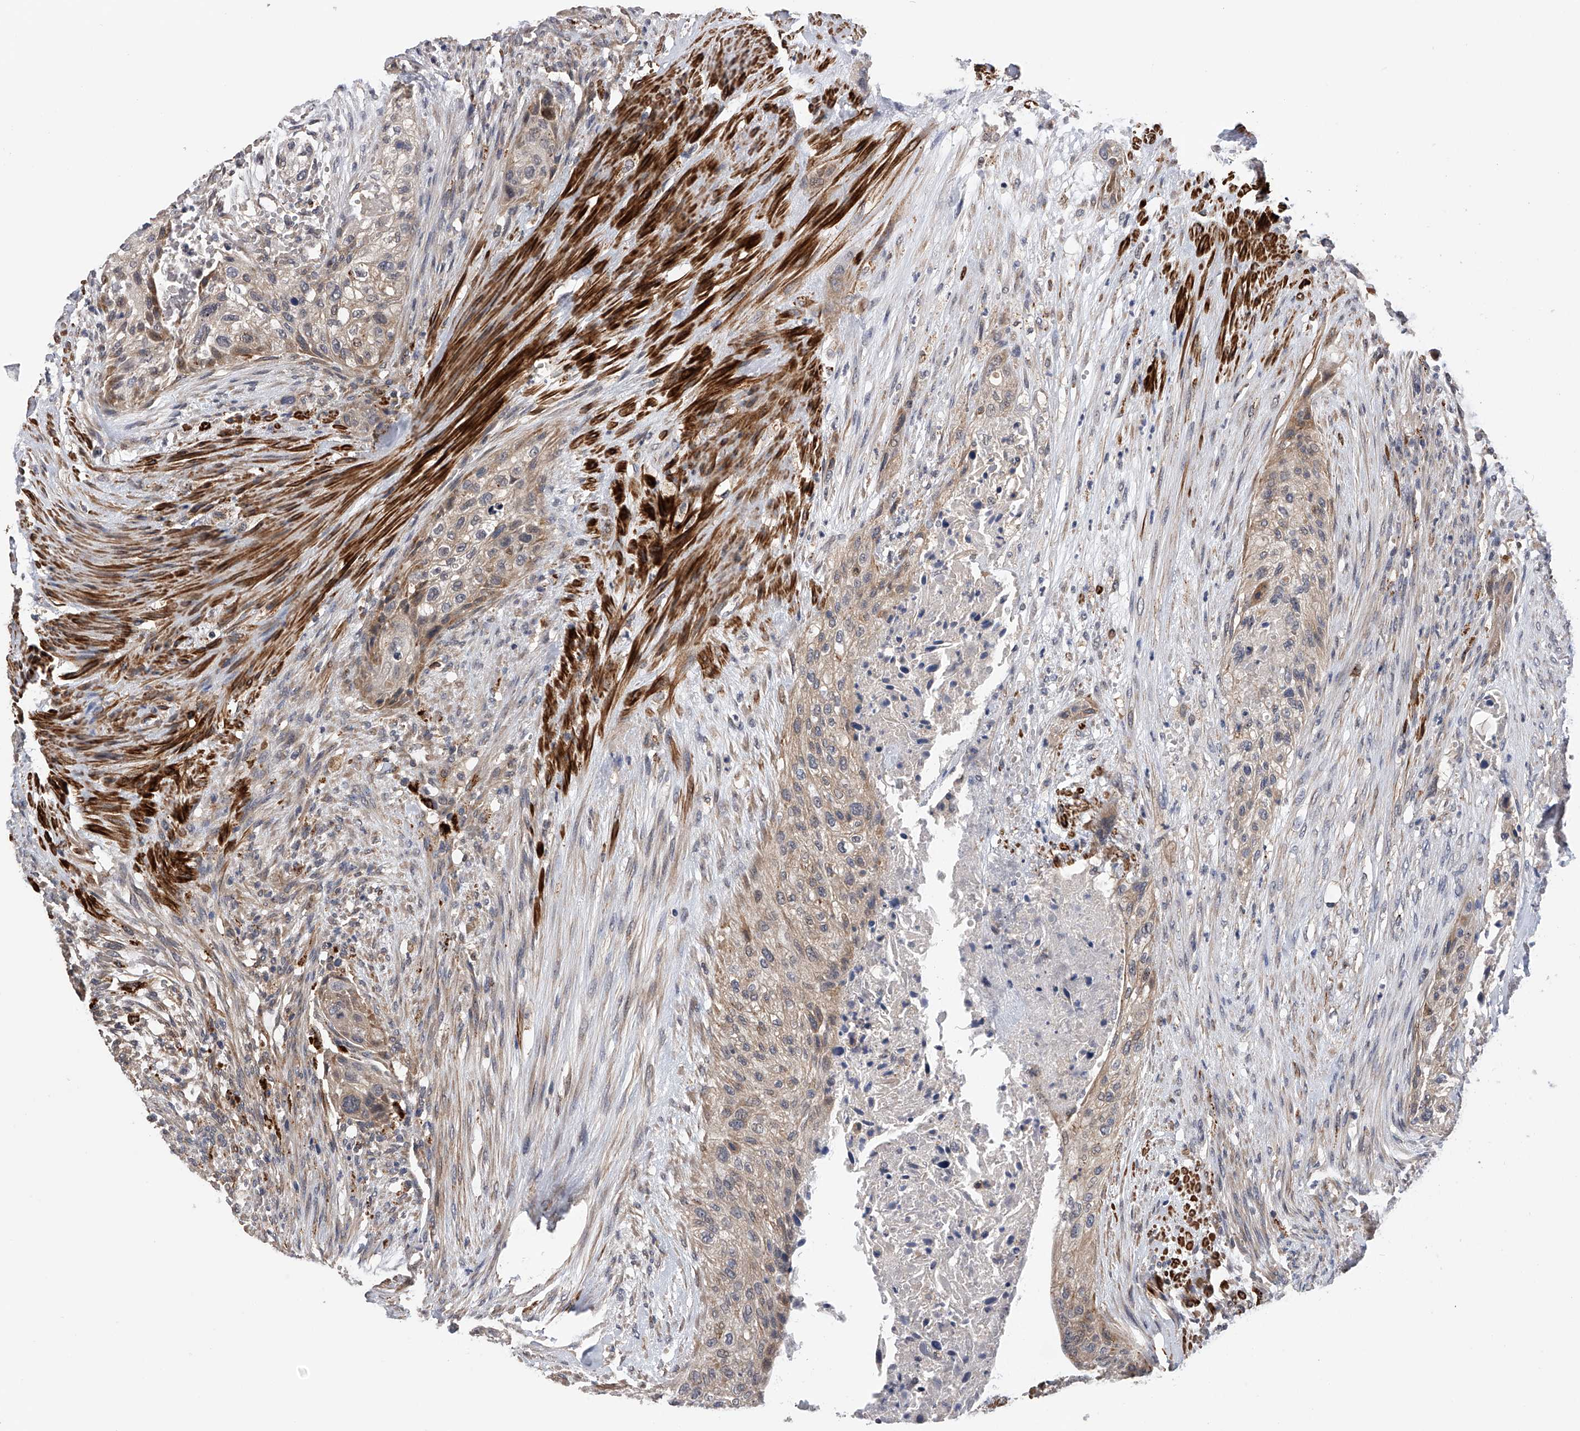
{"staining": {"intensity": "weak", "quantity": "<25%", "location": "cytoplasmic/membranous"}, "tissue": "urothelial cancer", "cell_type": "Tumor cells", "image_type": "cancer", "snomed": [{"axis": "morphology", "description": "Urothelial carcinoma, High grade"}, {"axis": "topography", "description": "Urinary bladder"}], "caption": "The image shows no staining of tumor cells in urothelial cancer.", "gene": "SPOCK1", "patient": {"sex": "male", "age": 35}}